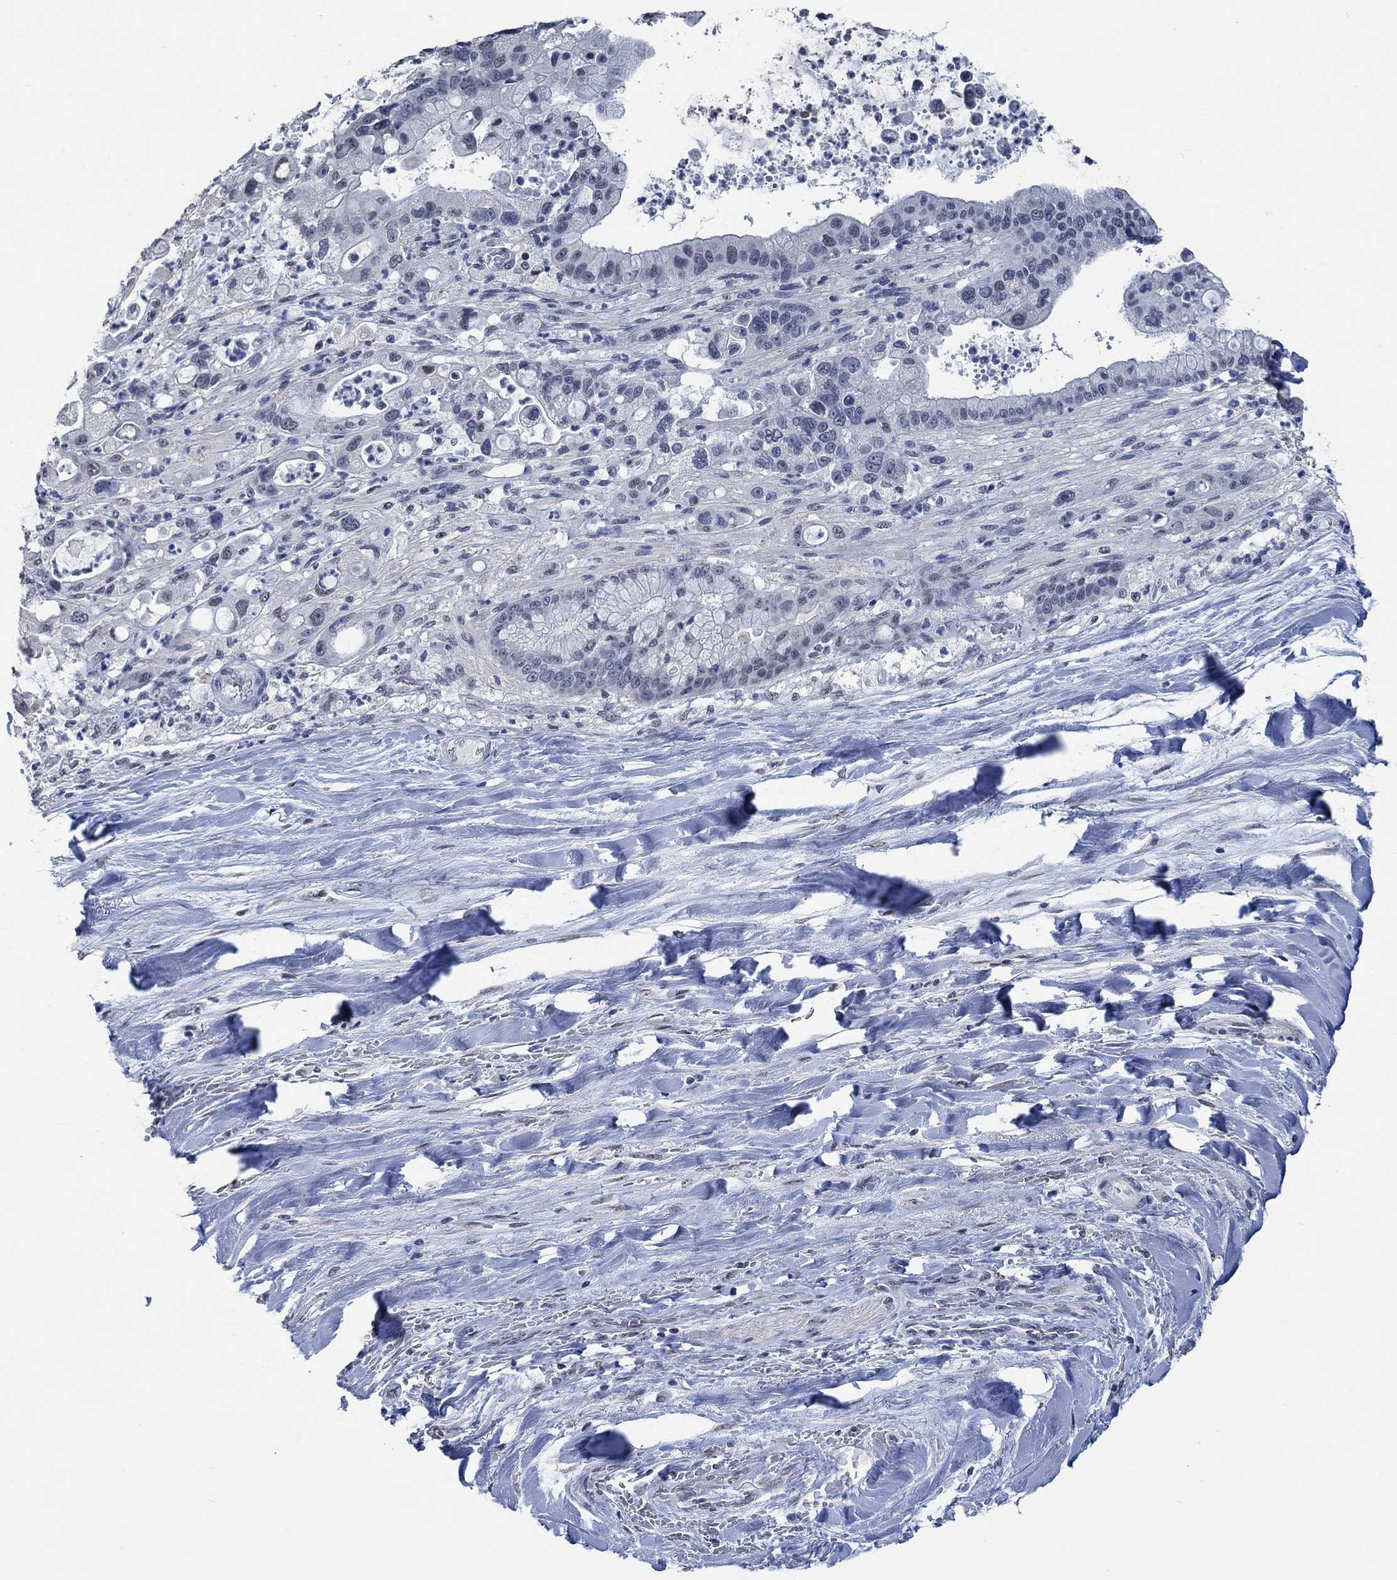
{"staining": {"intensity": "negative", "quantity": "none", "location": "none"}, "tissue": "liver cancer", "cell_type": "Tumor cells", "image_type": "cancer", "snomed": [{"axis": "morphology", "description": "Cholangiocarcinoma"}, {"axis": "topography", "description": "Liver"}], "caption": "Protein analysis of liver cancer (cholangiocarcinoma) shows no significant positivity in tumor cells.", "gene": "OBSCN", "patient": {"sex": "female", "age": 54}}